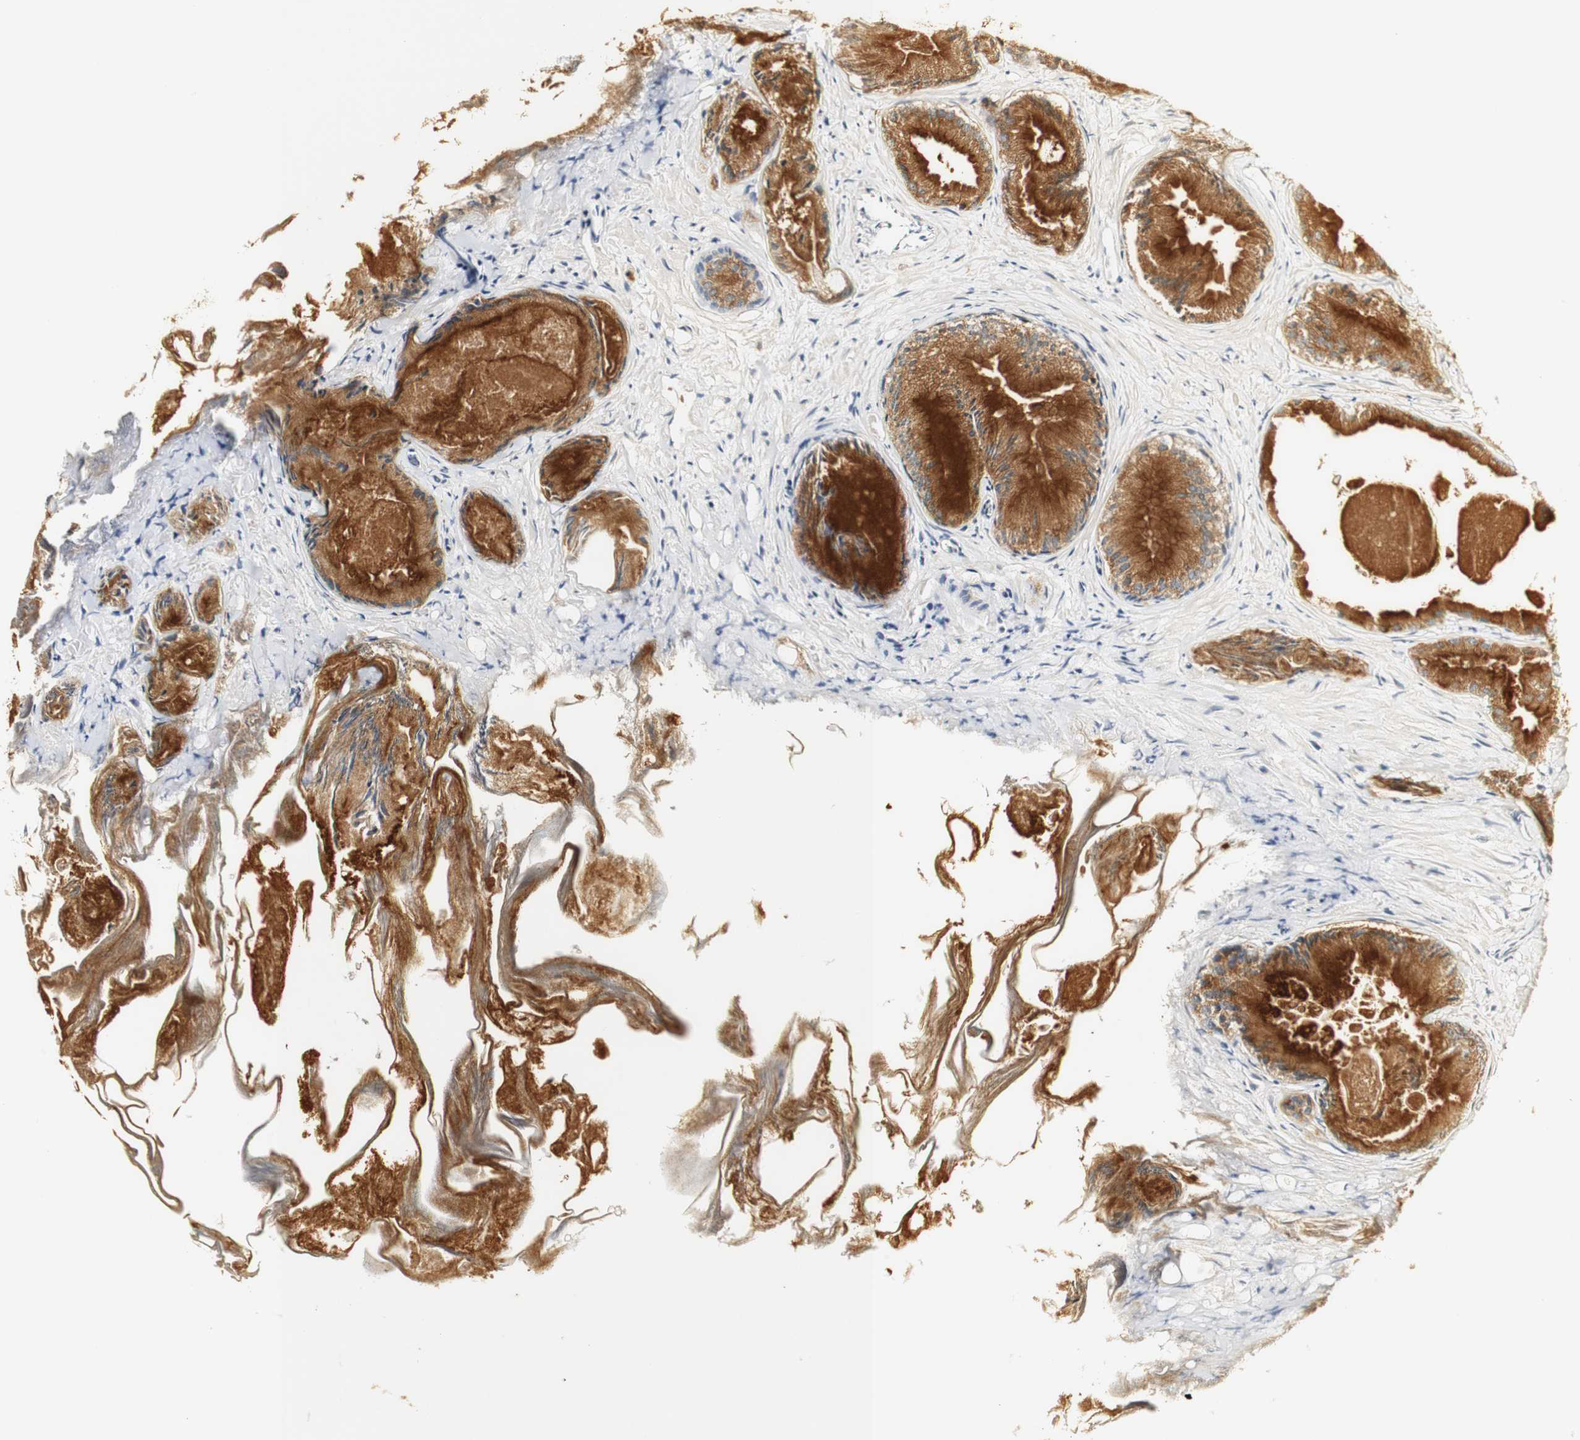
{"staining": {"intensity": "moderate", "quantity": ">75%", "location": "cytoplasmic/membranous"}, "tissue": "prostate cancer", "cell_type": "Tumor cells", "image_type": "cancer", "snomed": [{"axis": "morphology", "description": "Adenocarcinoma, Low grade"}, {"axis": "topography", "description": "Prostate"}], "caption": "The immunohistochemical stain highlights moderate cytoplasmic/membranous expression in tumor cells of low-grade adenocarcinoma (prostate) tissue.", "gene": "SYT7", "patient": {"sex": "male", "age": 72}}